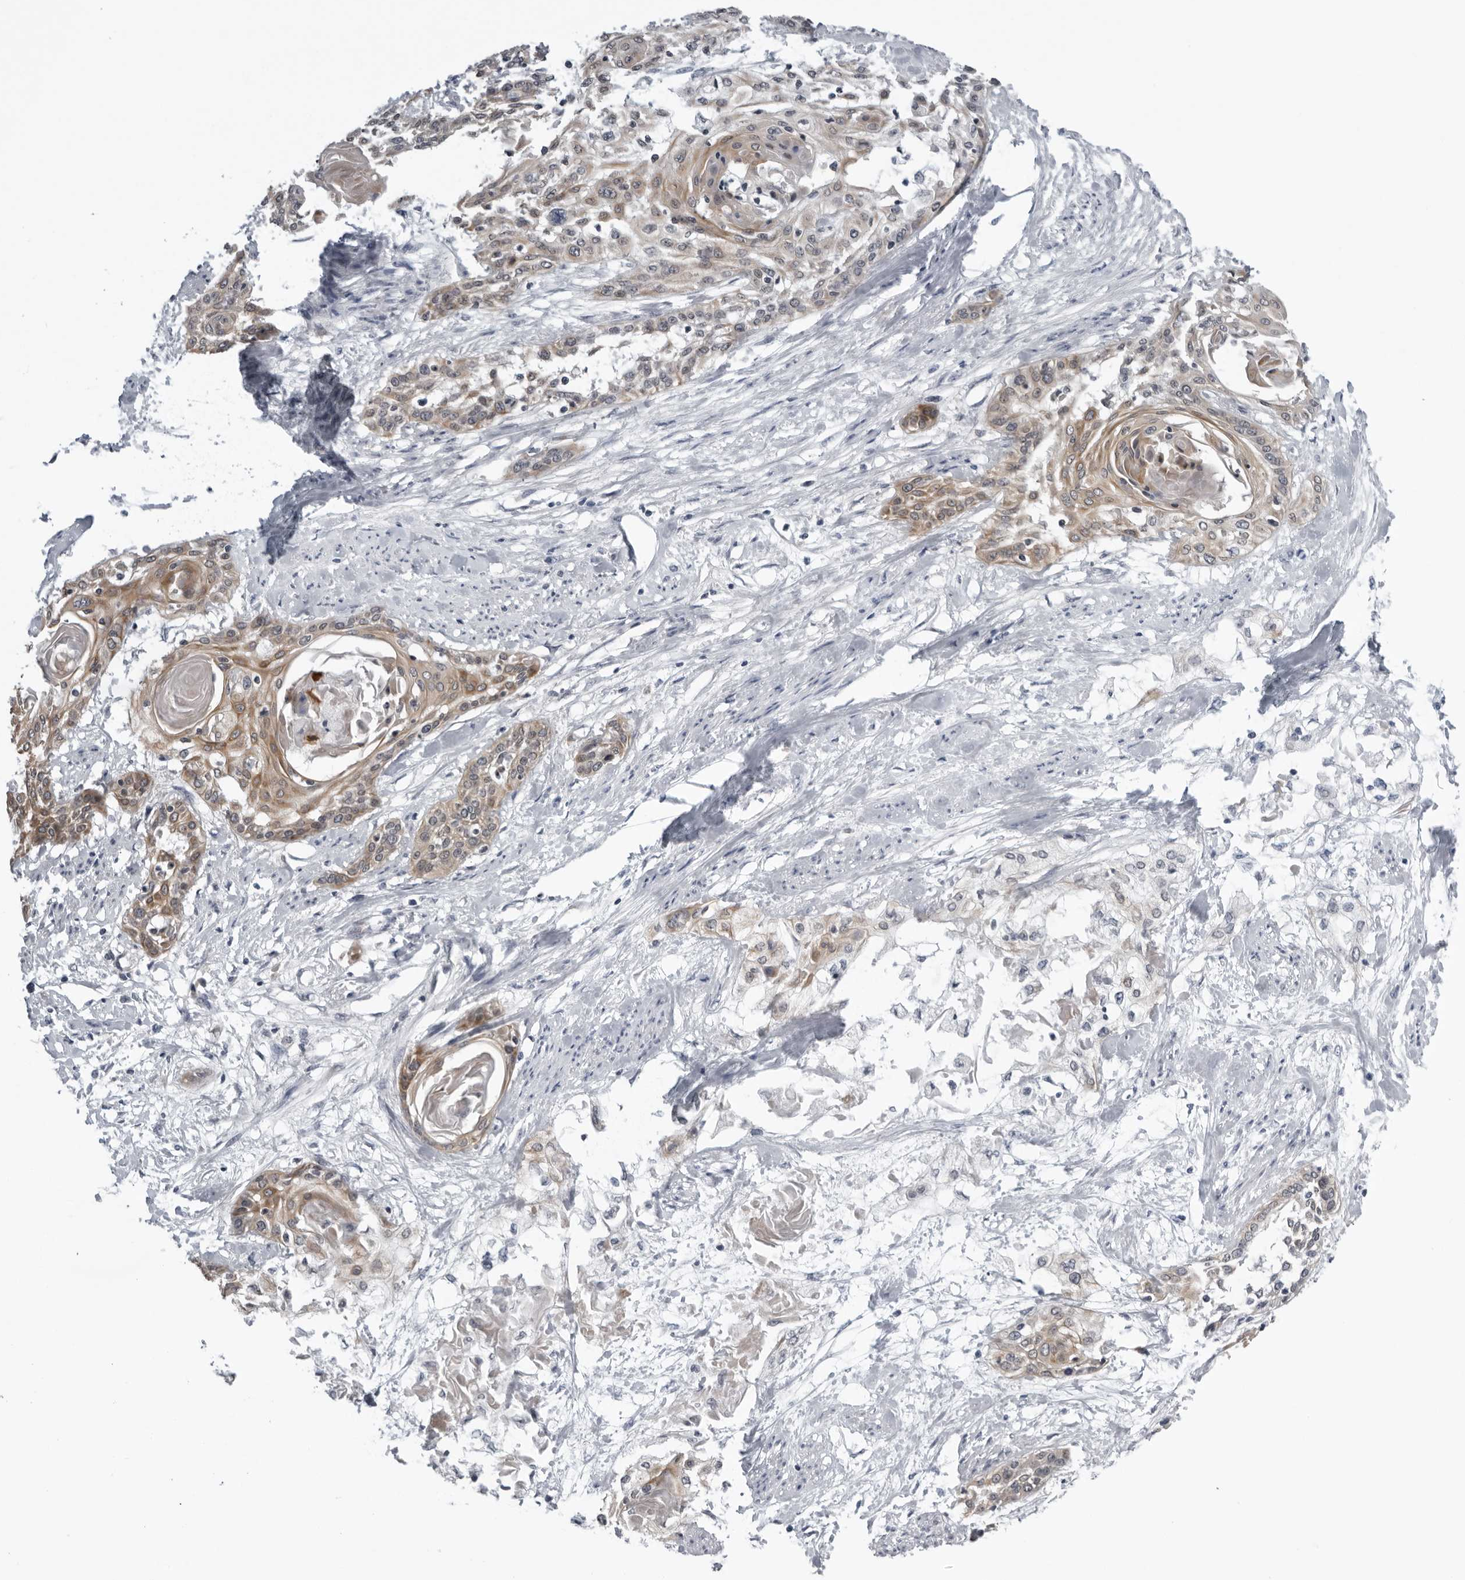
{"staining": {"intensity": "moderate", "quantity": ">75%", "location": "cytoplasmic/membranous"}, "tissue": "cervical cancer", "cell_type": "Tumor cells", "image_type": "cancer", "snomed": [{"axis": "morphology", "description": "Squamous cell carcinoma, NOS"}, {"axis": "topography", "description": "Cervix"}], "caption": "Protein expression analysis of human cervical squamous cell carcinoma reveals moderate cytoplasmic/membranous staining in approximately >75% of tumor cells. (Brightfield microscopy of DAB IHC at high magnification).", "gene": "CPT2", "patient": {"sex": "female", "age": 57}}